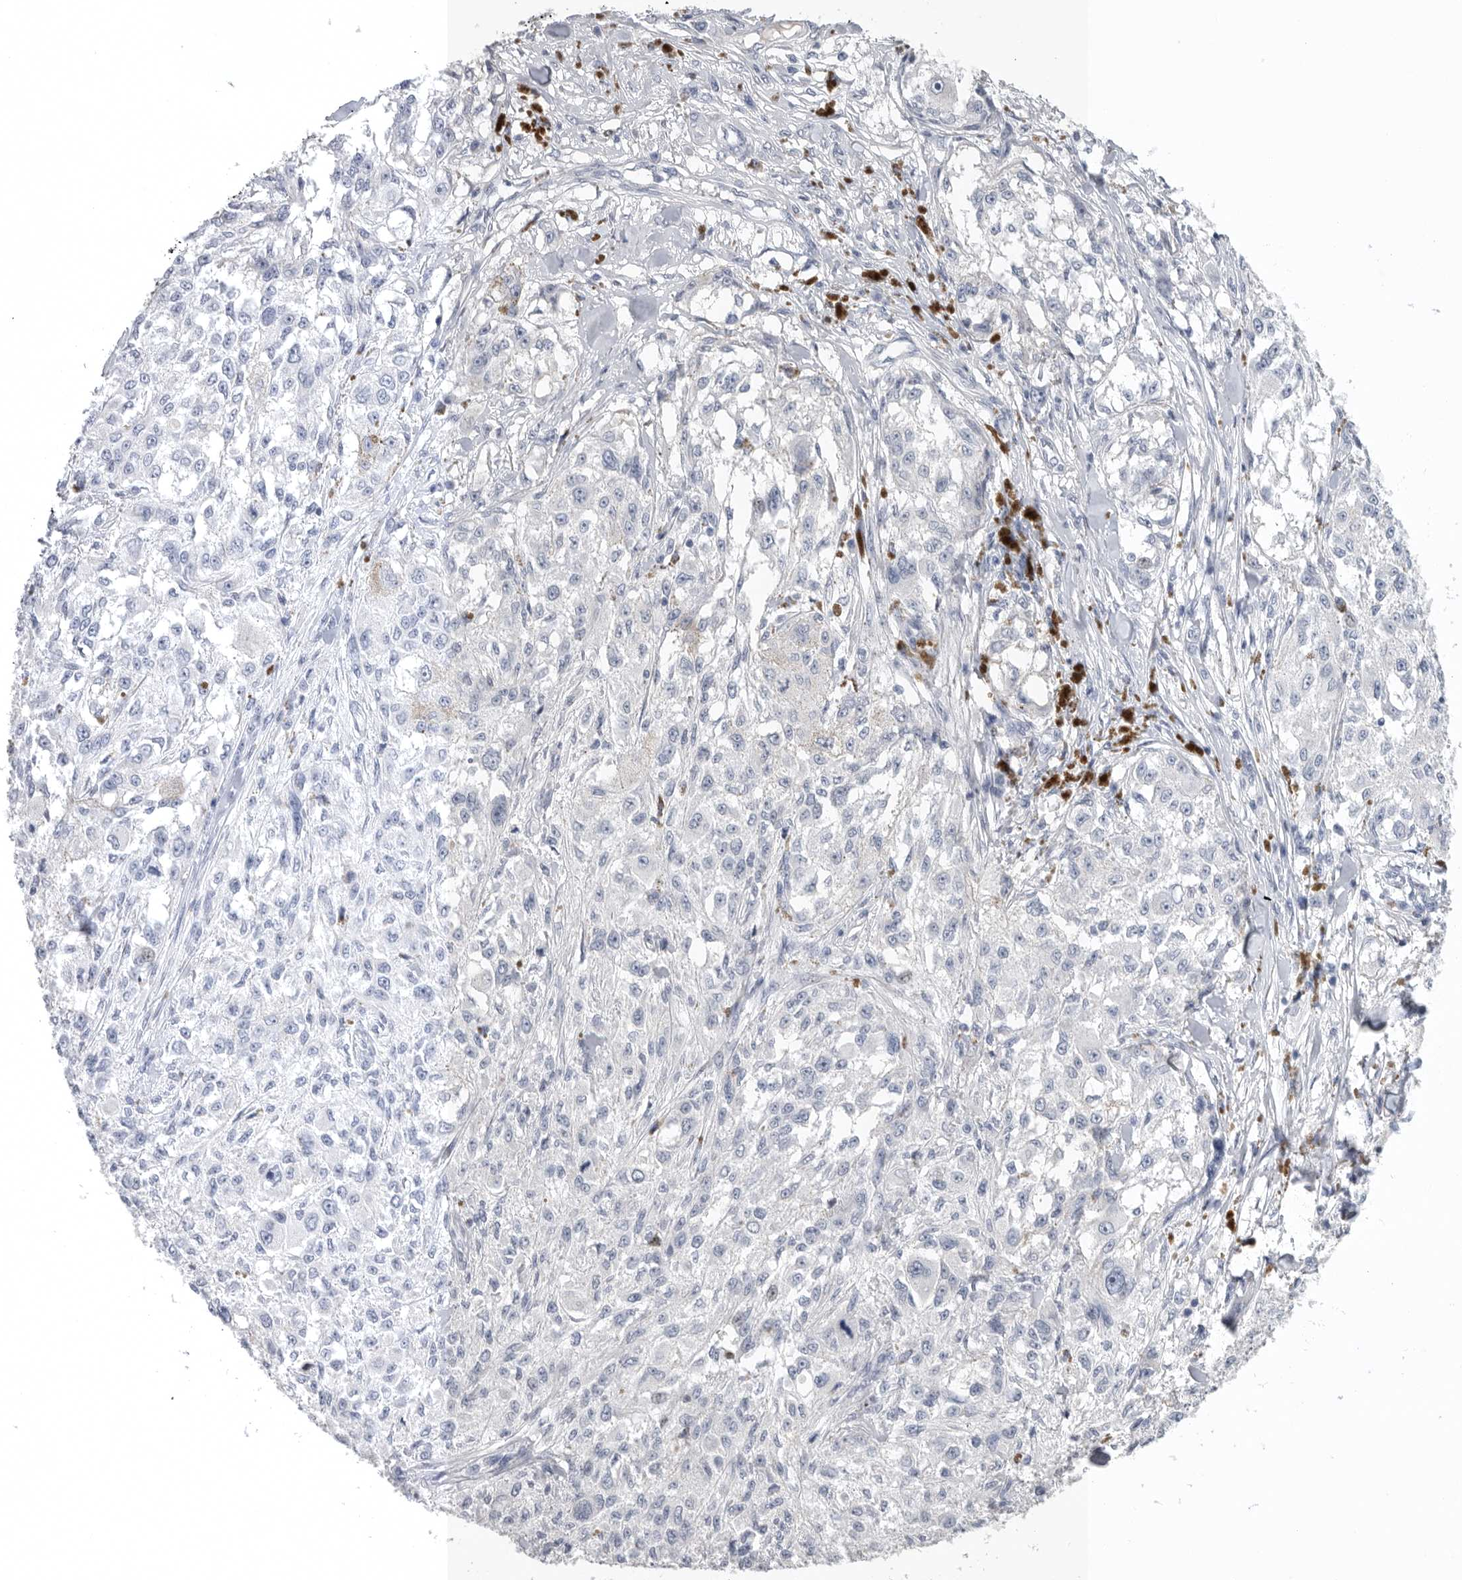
{"staining": {"intensity": "negative", "quantity": "none", "location": "none"}, "tissue": "melanoma", "cell_type": "Tumor cells", "image_type": "cancer", "snomed": [{"axis": "morphology", "description": "Necrosis, NOS"}, {"axis": "morphology", "description": "Malignant melanoma, NOS"}, {"axis": "topography", "description": "Skin"}], "caption": "This is an immunohistochemistry histopathology image of malignant melanoma. There is no staining in tumor cells.", "gene": "TIMP1", "patient": {"sex": "female", "age": 87}}